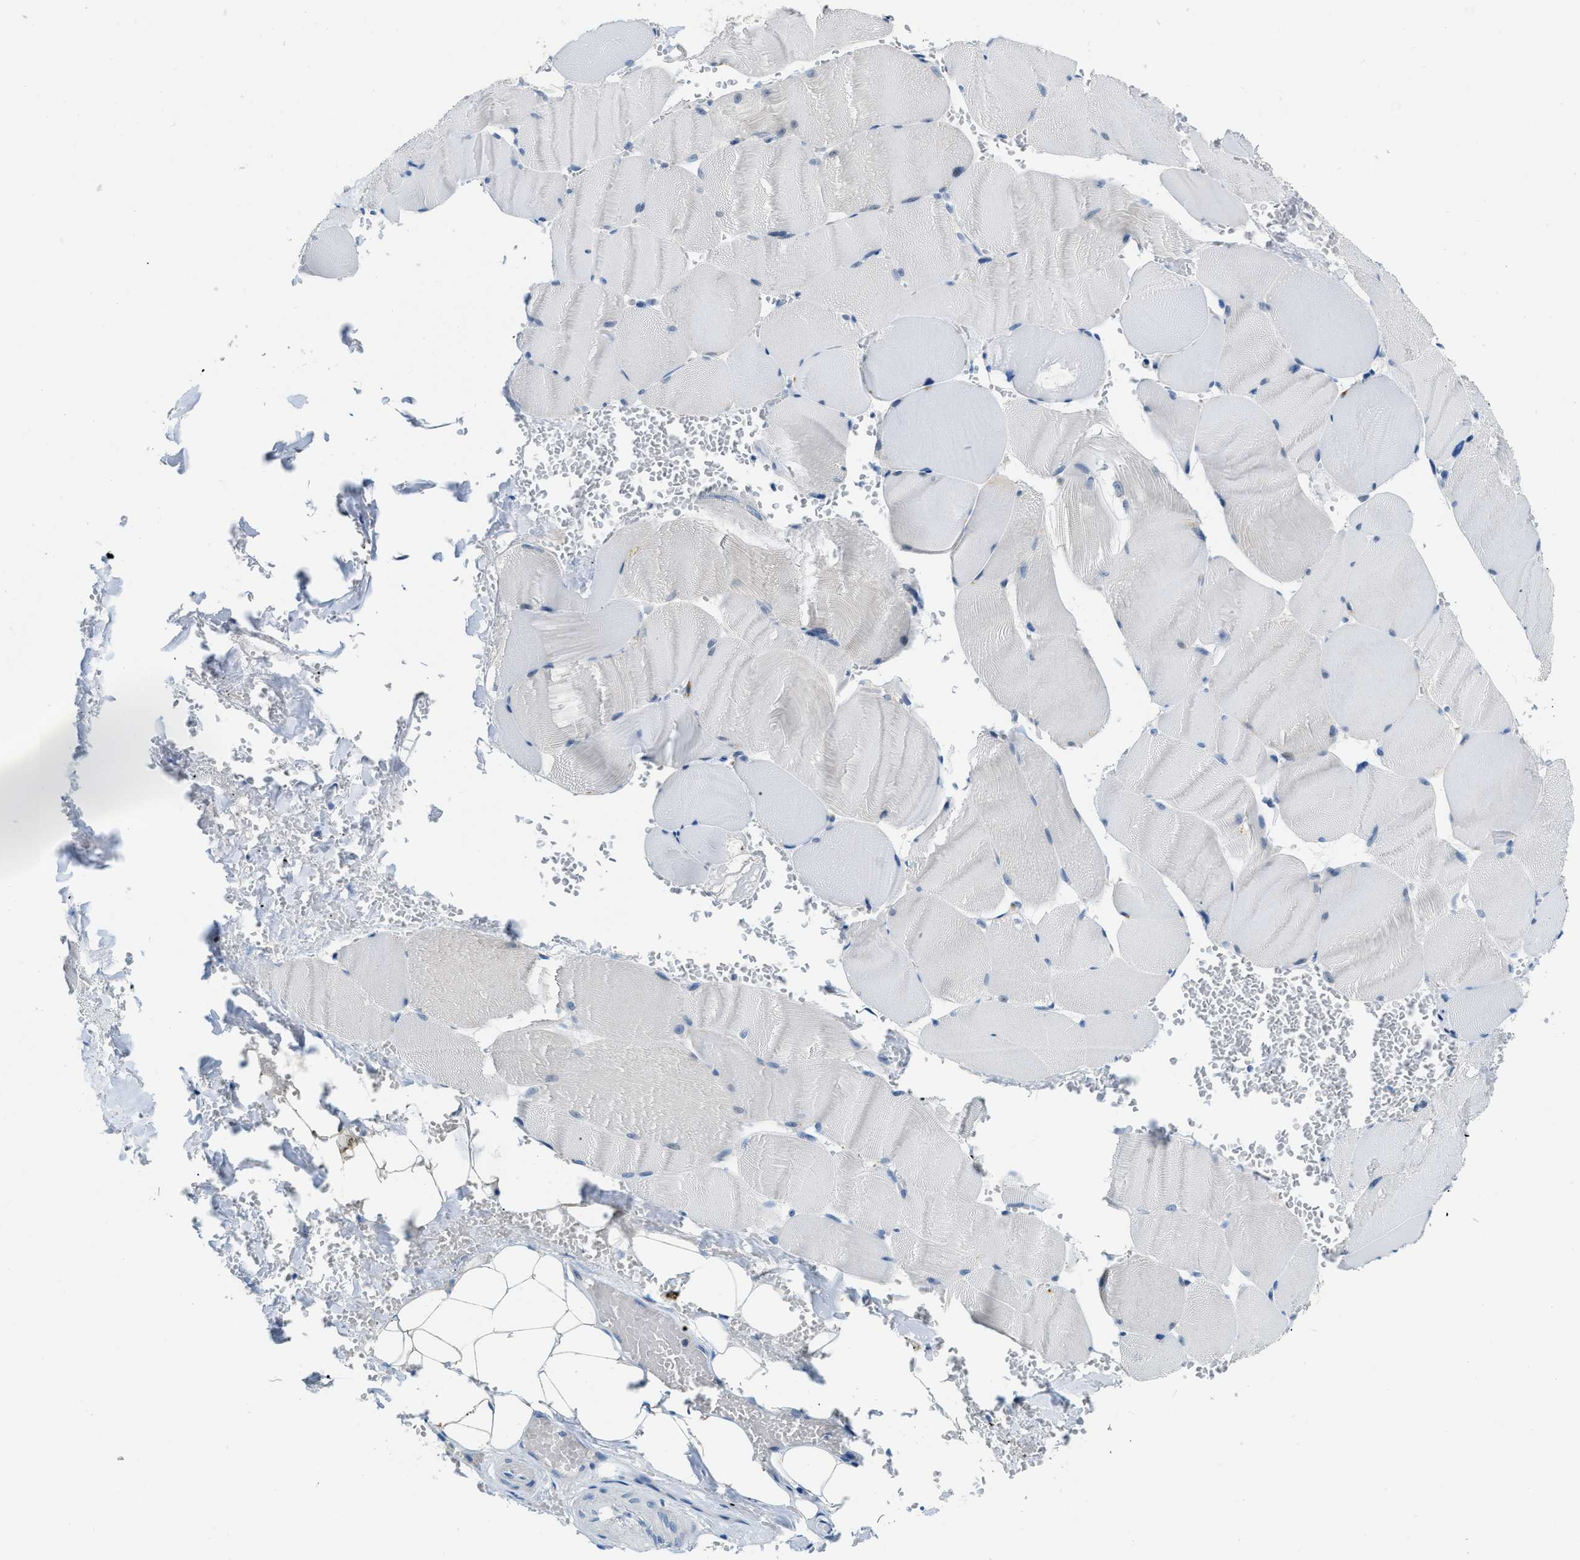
{"staining": {"intensity": "negative", "quantity": "none", "location": "none"}, "tissue": "skeletal muscle", "cell_type": "Myocytes", "image_type": "normal", "snomed": [{"axis": "morphology", "description": "Normal tissue, NOS"}, {"axis": "topography", "description": "Skin"}, {"axis": "topography", "description": "Skeletal muscle"}], "caption": "Human skeletal muscle stained for a protein using immunohistochemistry (IHC) exhibits no expression in myocytes.", "gene": "PHRF1", "patient": {"sex": "male", "age": 83}}